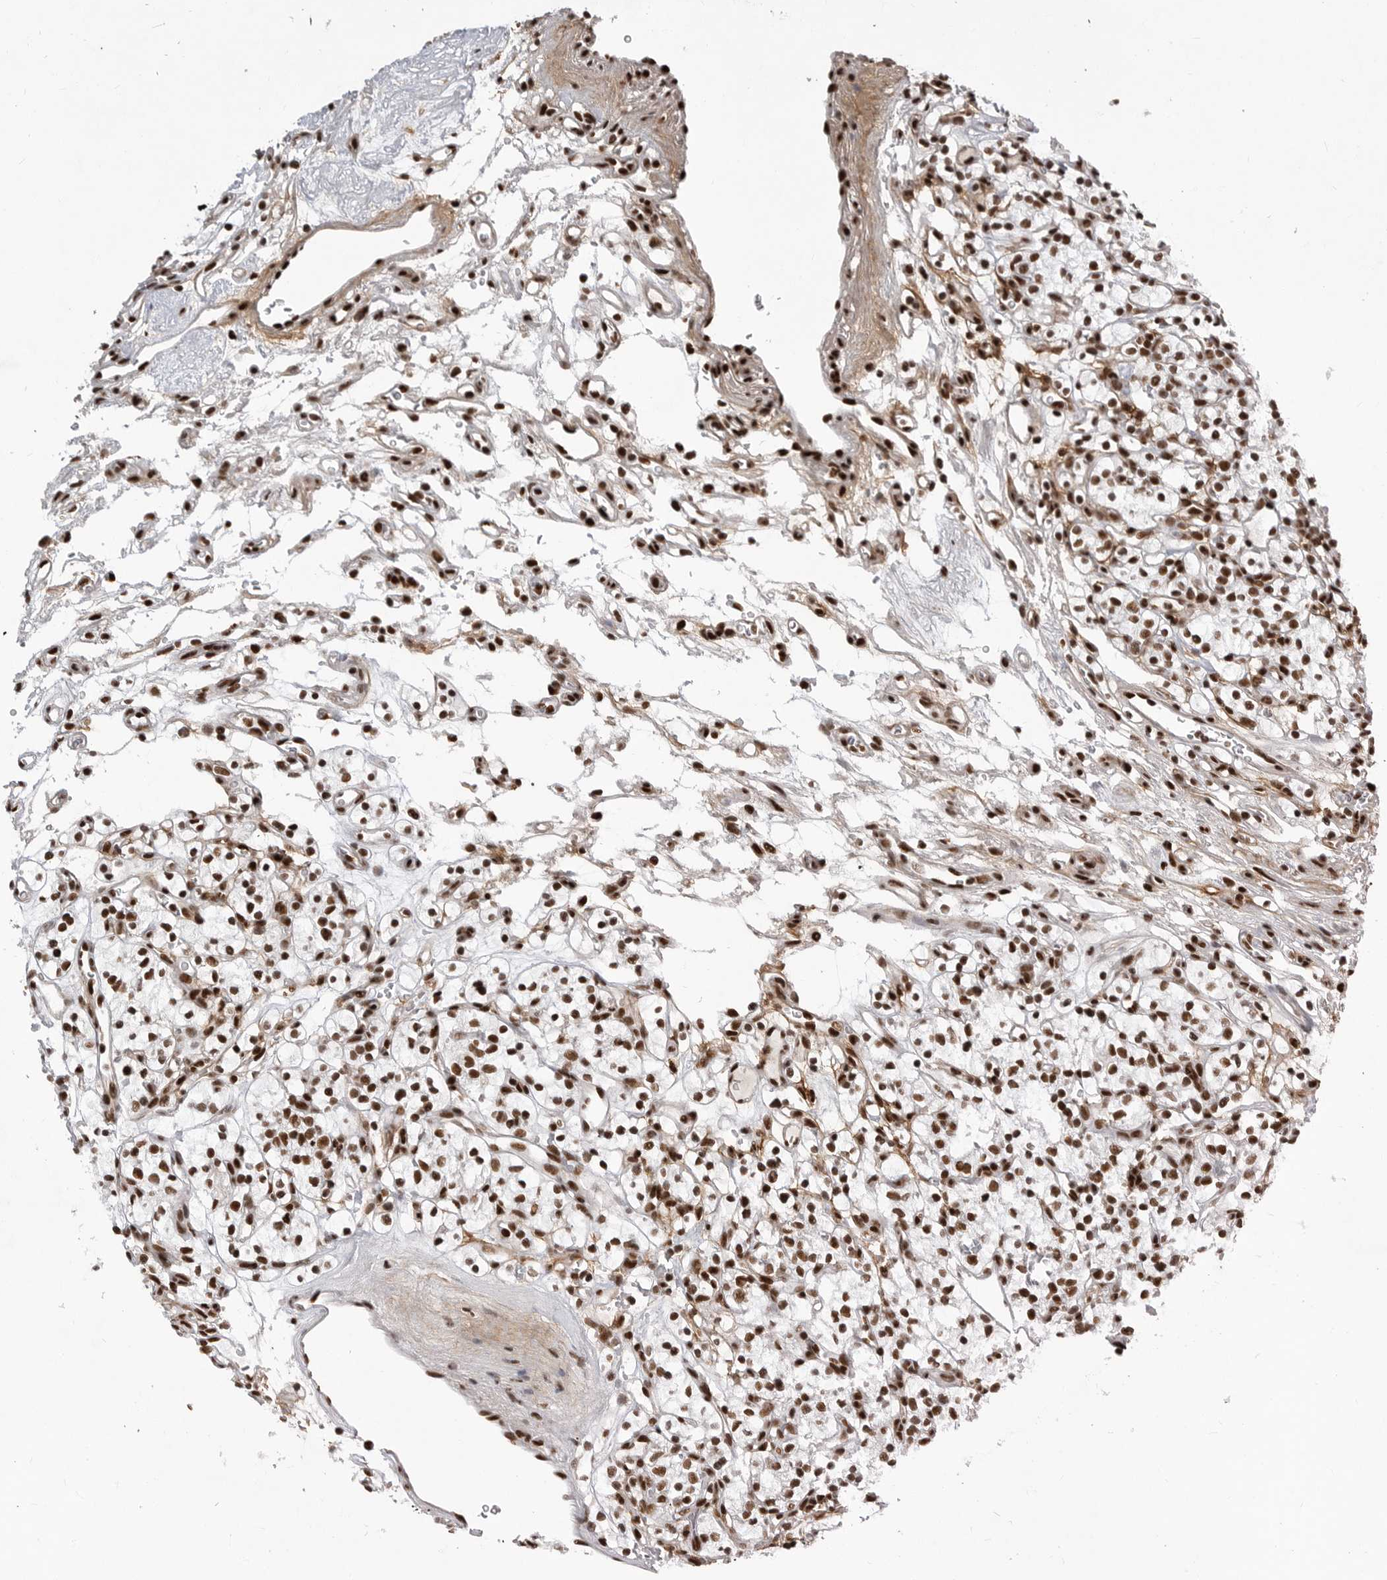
{"staining": {"intensity": "strong", "quantity": ">75%", "location": "nuclear"}, "tissue": "renal cancer", "cell_type": "Tumor cells", "image_type": "cancer", "snomed": [{"axis": "morphology", "description": "Adenocarcinoma, NOS"}, {"axis": "topography", "description": "Kidney"}], "caption": "Approximately >75% of tumor cells in human renal cancer show strong nuclear protein staining as visualized by brown immunohistochemical staining.", "gene": "PPP1R8", "patient": {"sex": "female", "age": 57}}